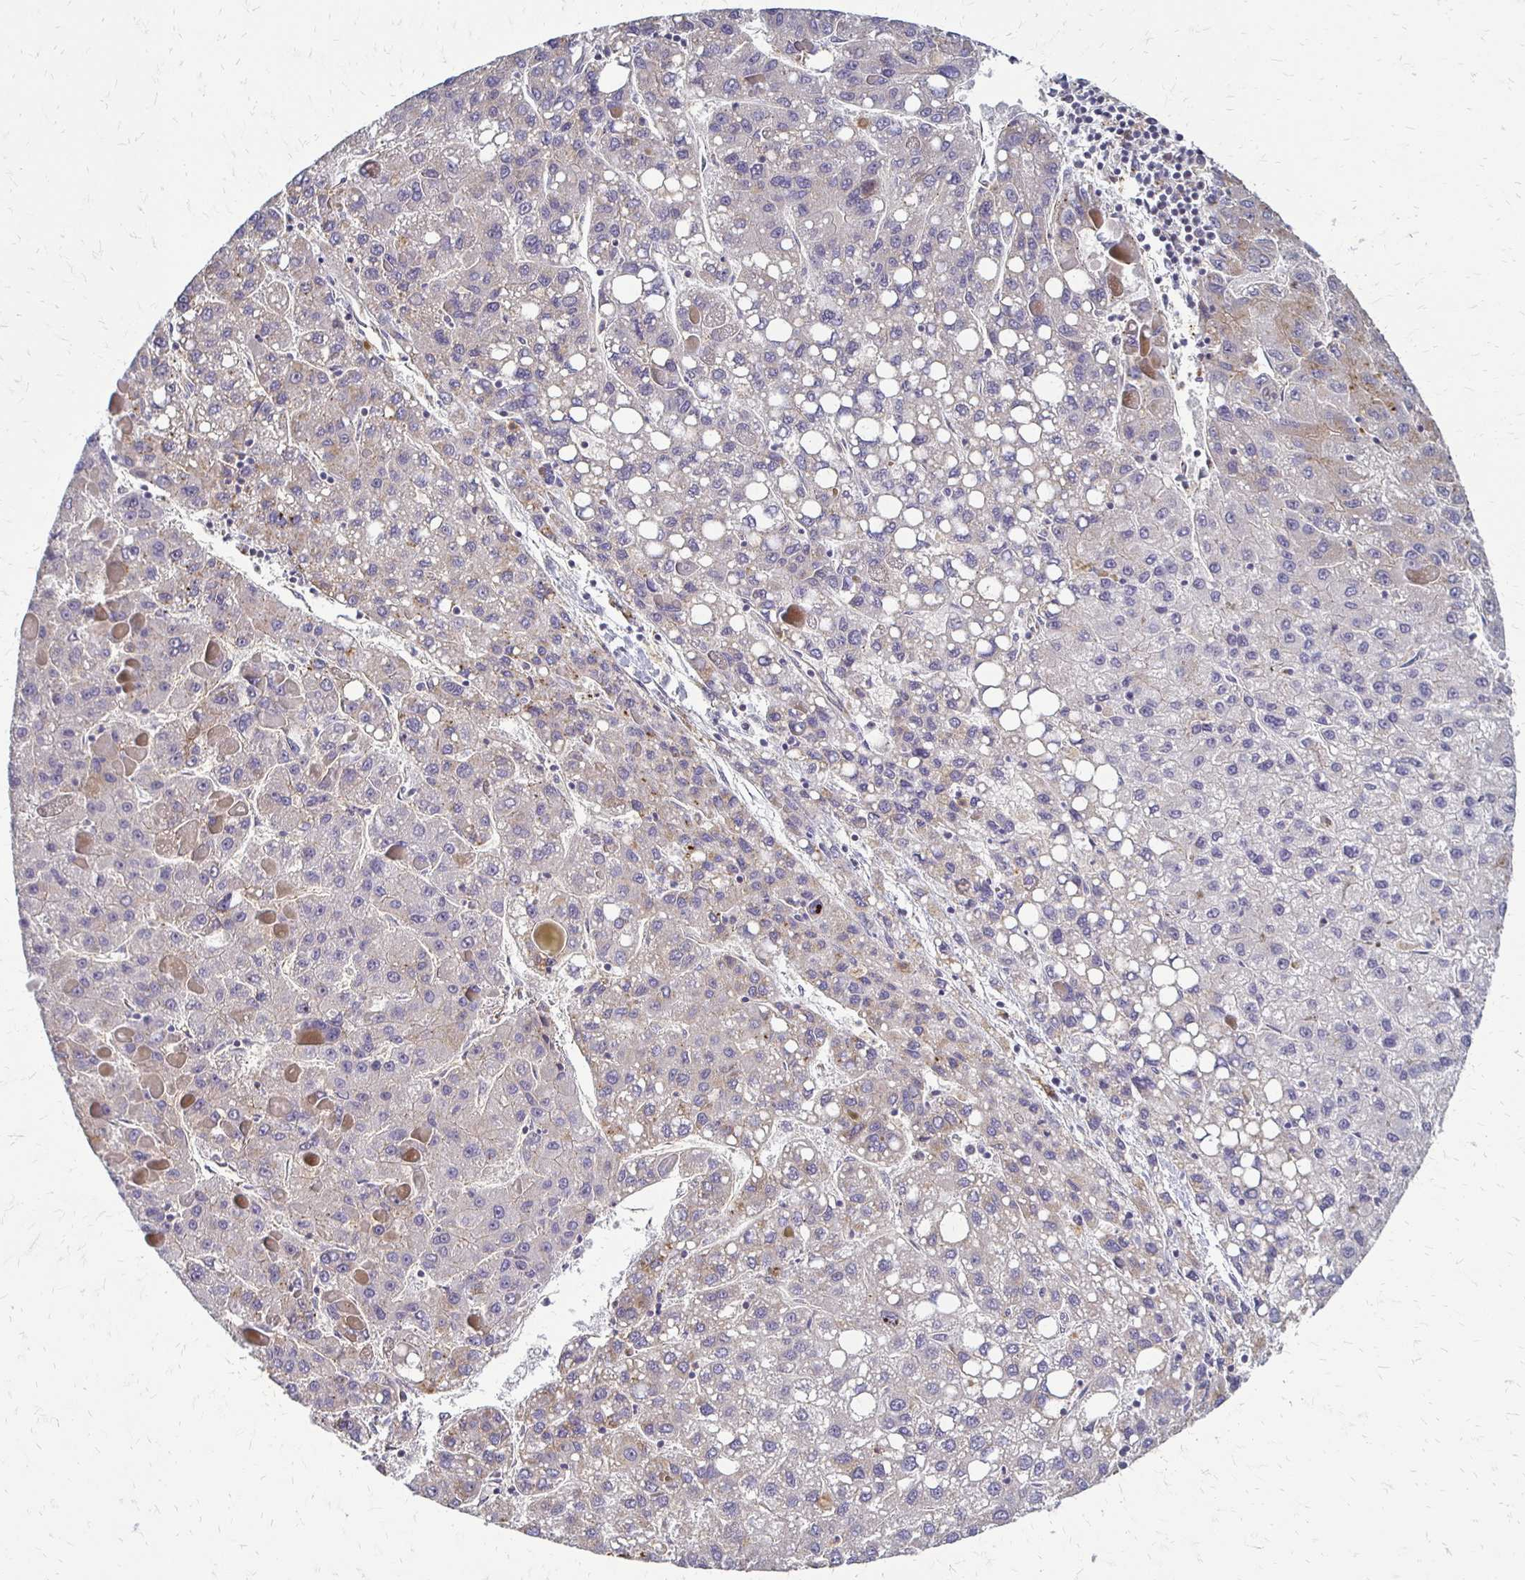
{"staining": {"intensity": "negative", "quantity": "none", "location": "none"}, "tissue": "liver cancer", "cell_type": "Tumor cells", "image_type": "cancer", "snomed": [{"axis": "morphology", "description": "Carcinoma, Hepatocellular, NOS"}, {"axis": "topography", "description": "Liver"}], "caption": "Tumor cells show no significant expression in liver cancer (hepatocellular carcinoma). (Stains: DAB (3,3'-diaminobenzidine) immunohistochemistry (IHC) with hematoxylin counter stain, Microscopy: brightfield microscopy at high magnification).", "gene": "SLC9A9", "patient": {"sex": "female", "age": 82}}